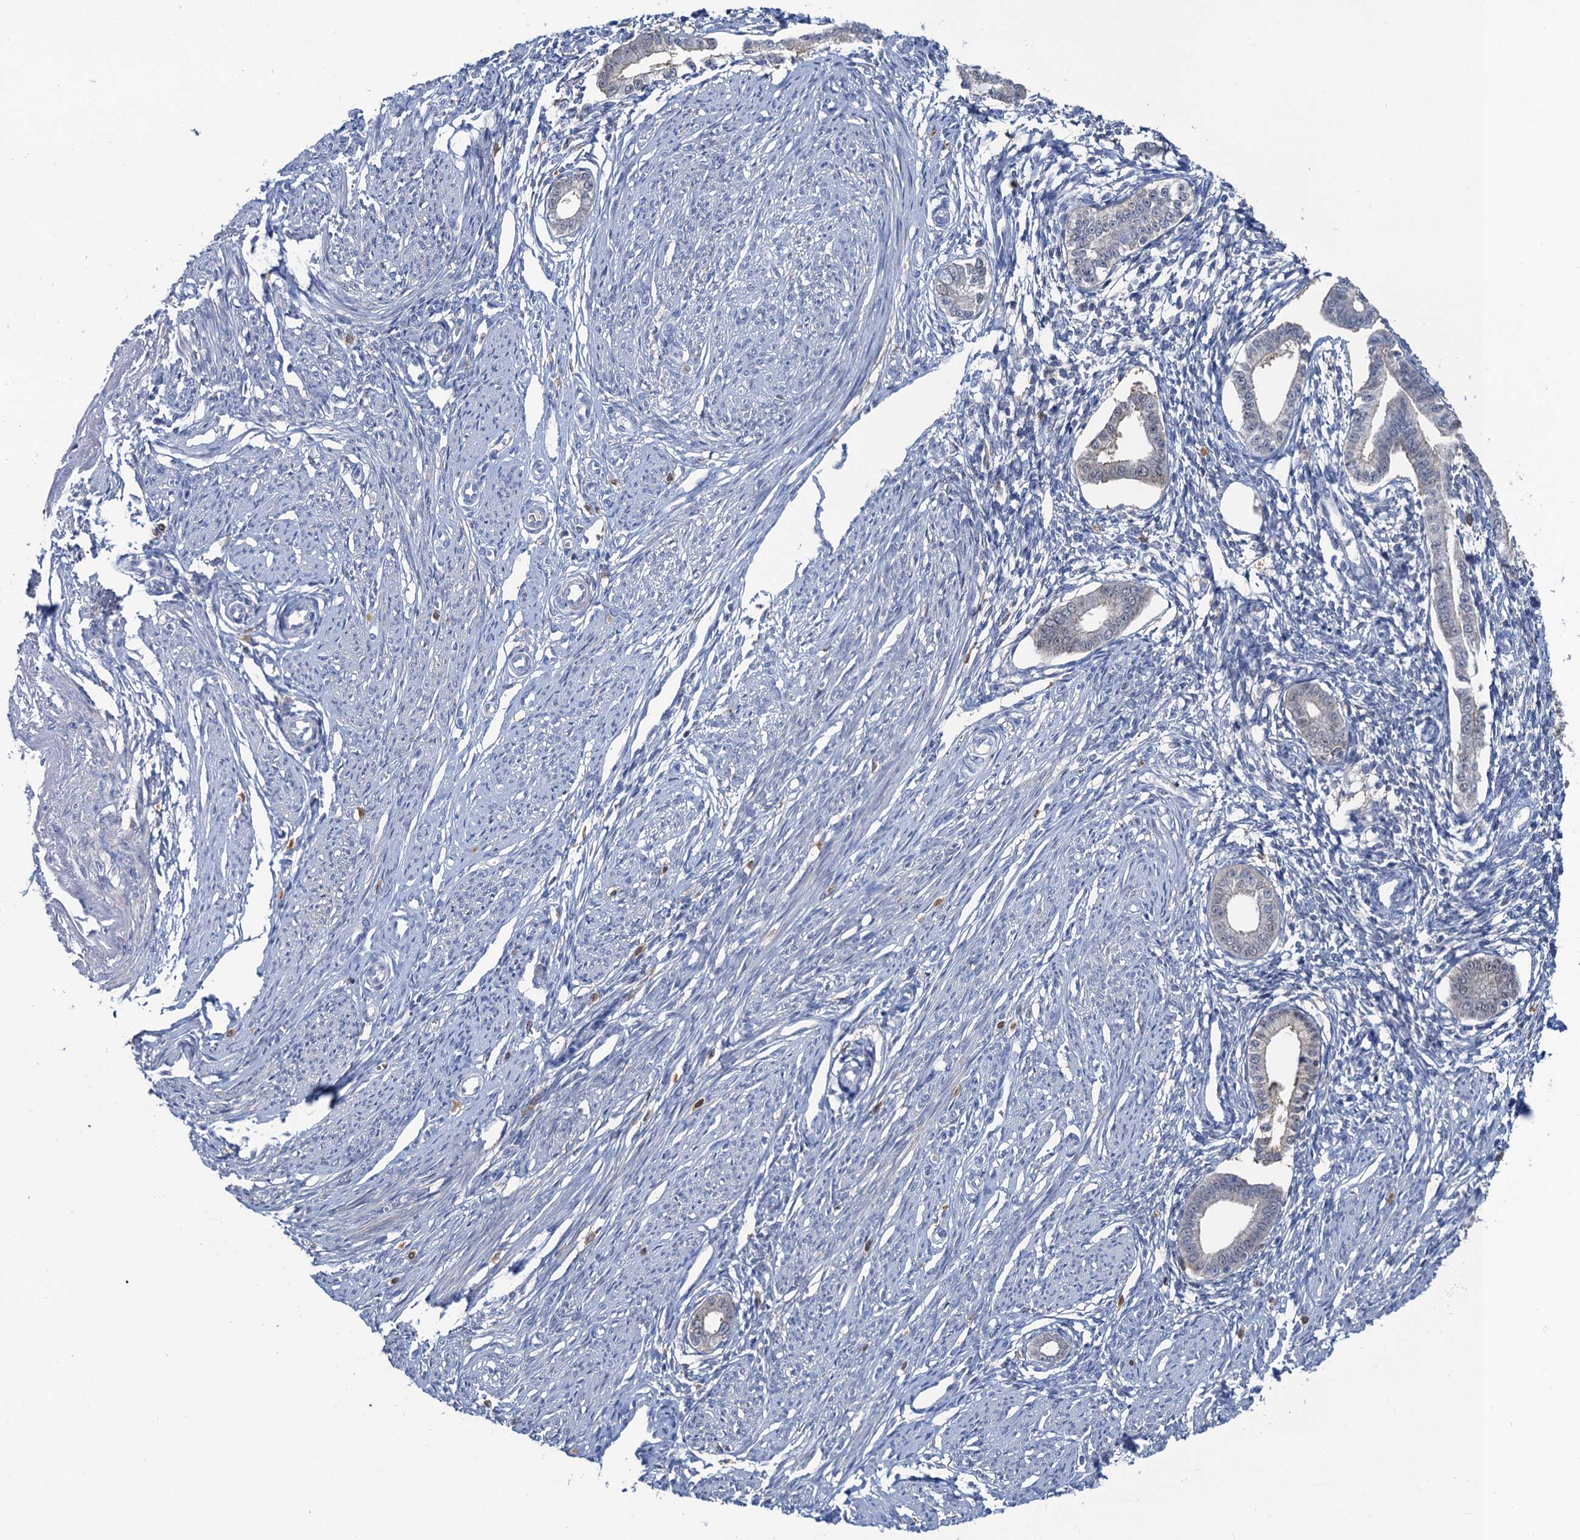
{"staining": {"intensity": "moderate", "quantity": "25%-75%", "location": "cytoplasmic/membranous"}, "tissue": "endometrium", "cell_type": "Glandular cells", "image_type": "normal", "snomed": [{"axis": "morphology", "description": "Normal tissue, NOS"}, {"axis": "topography", "description": "Endometrium"}], "caption": "Immunohistochemistry (IHC) micrograph of normal endometrium stained for a protein (brown), which displays medium levels of moderate cytoplasmic/membranous staining in about 25%-75% of glandular cells.", "gene": "FAH", "patient": {"sex": "female", "age": 56}}